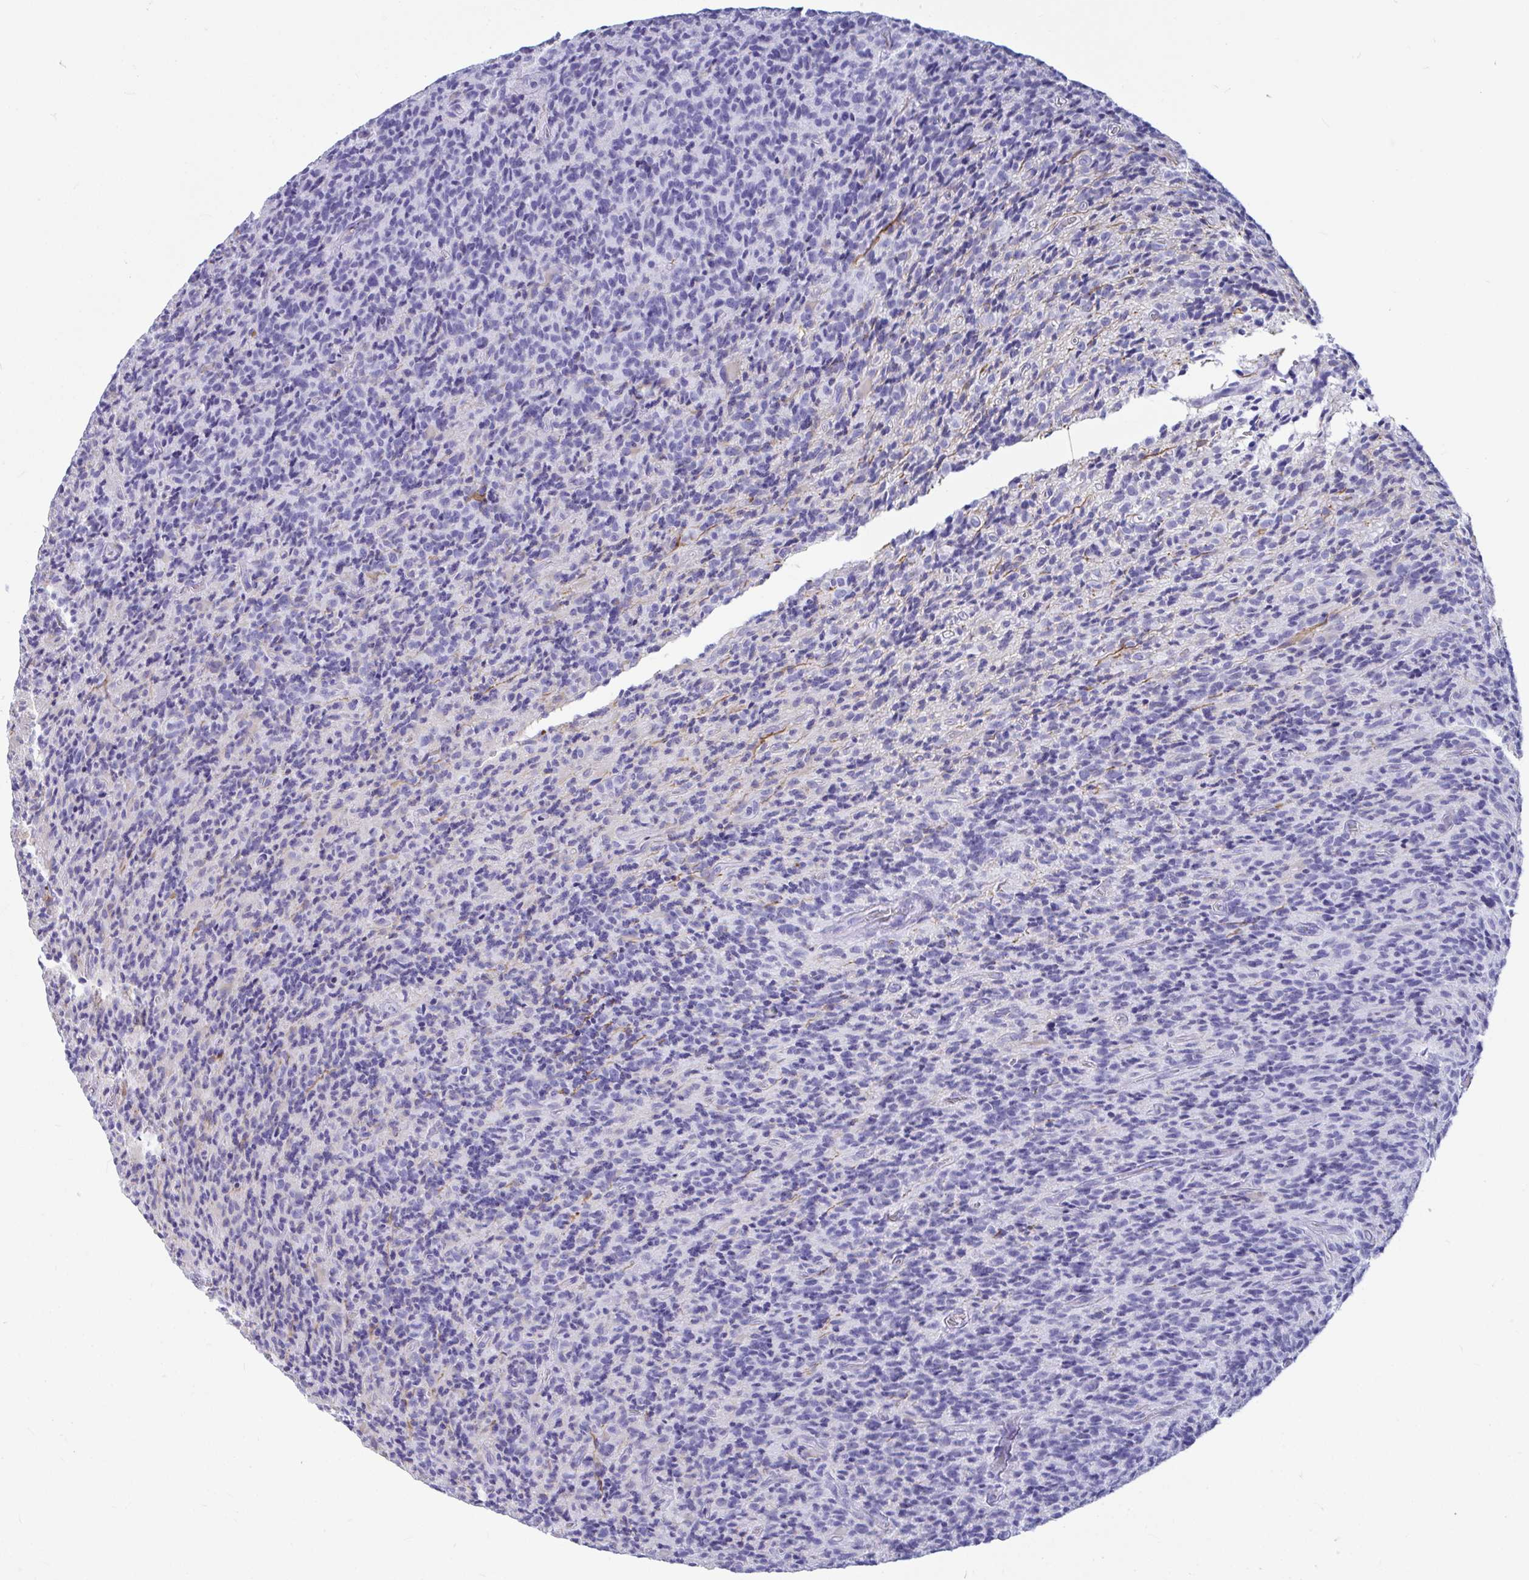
{"staining": {"intensity": "negative", "quantity": "none", "location": "none"}, "tissue": "glioma", "cell_type": "Tumor cells", "image_type": "cancer", "snomed": [{"axis": "morphology", "description": "Glioma, malignant, High grade"}, {"axis": "topography", "description": "Brain"}], "caption": "The IHC micrograph has no significant expression in tumor cells of glioma tissue.", "gene": "OR5J2", "patient": {"sex": "male", "age": 76}}